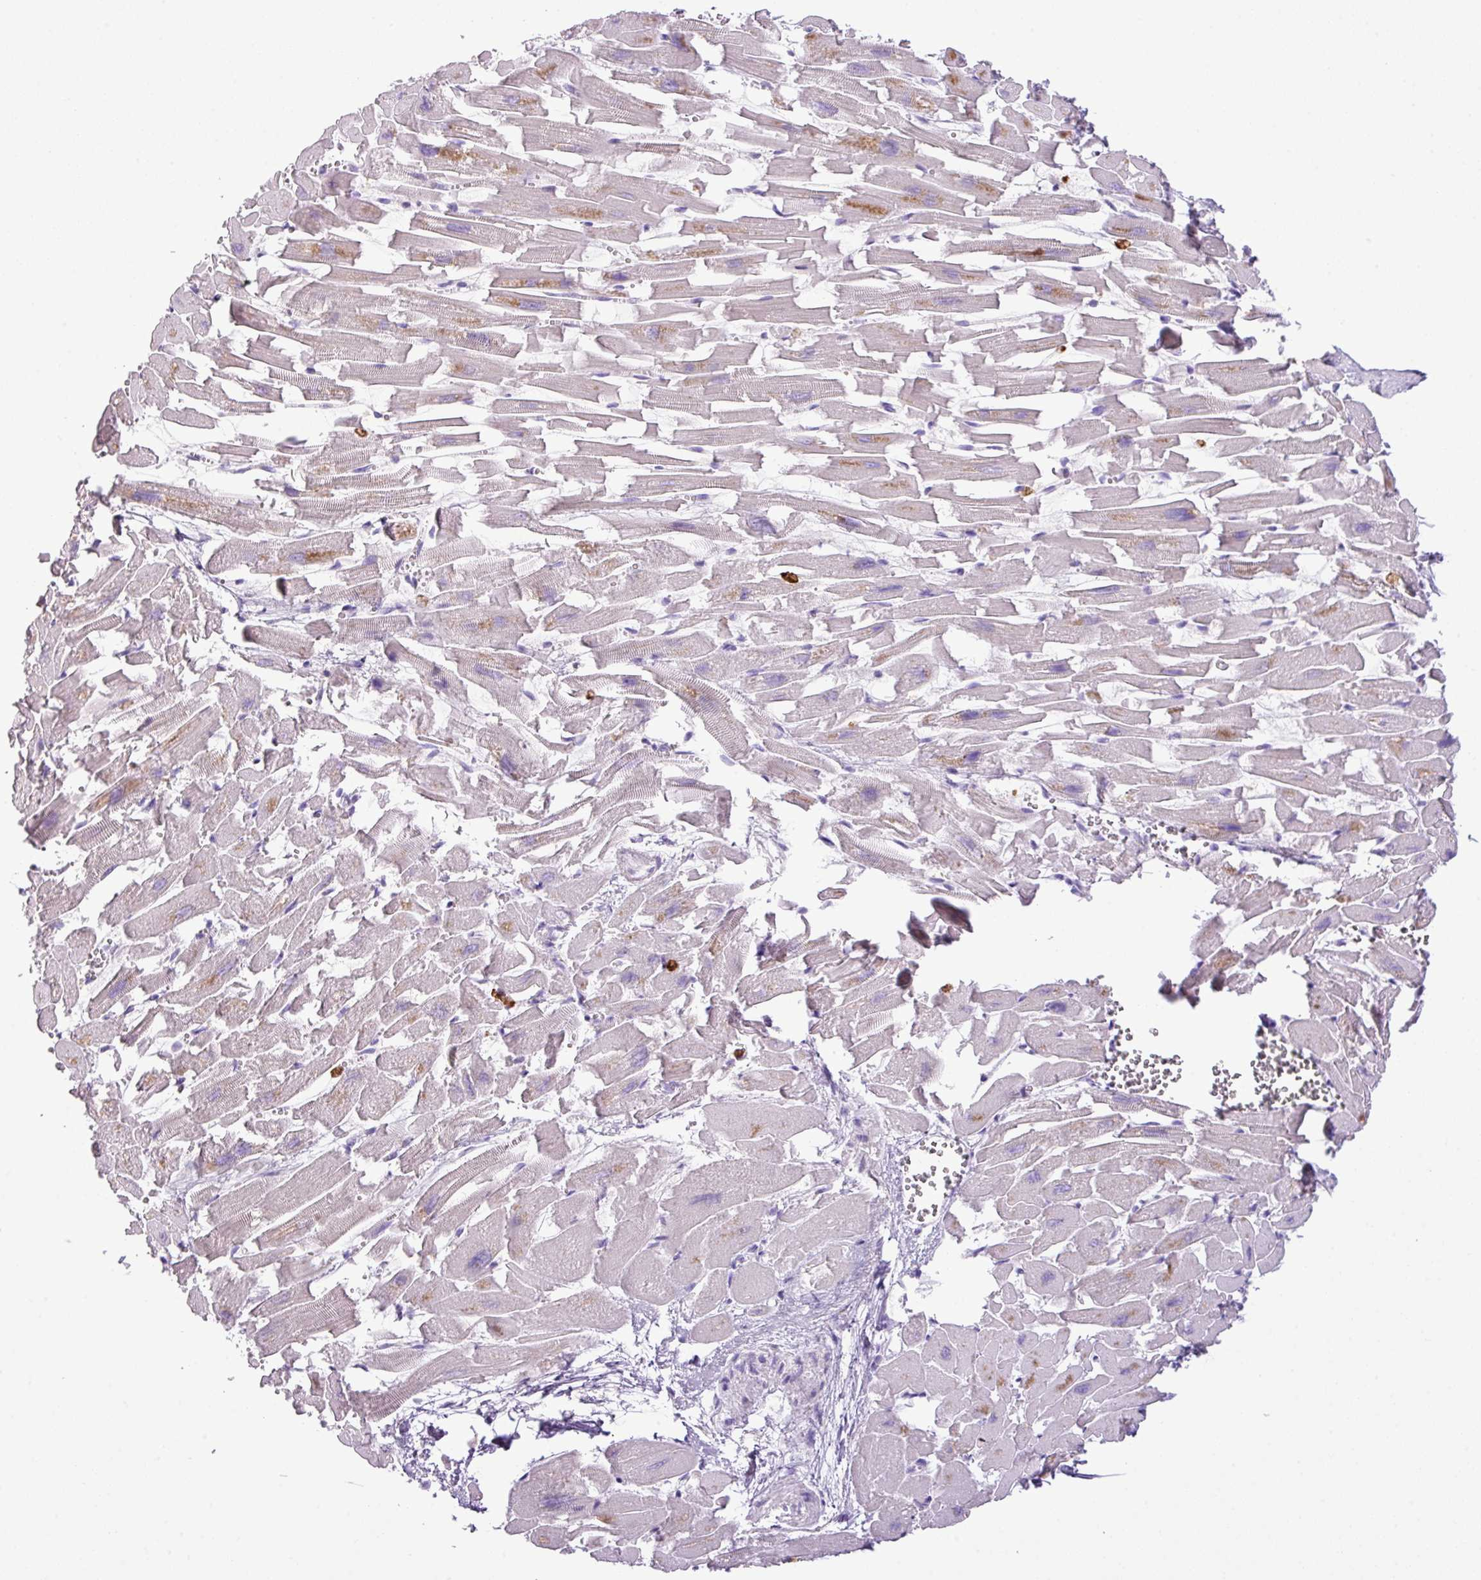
{"staining": {"intensity": "weak", "quantity": "<25%", "location": "cytoplasmic/membranous"}, "tissue": "heart muscle", "cell_type": "Cardiomyocytes", "image_type": "normal", "snomed": [{"axis": "morphology", "description": "Normal tissue, NOS"}, {"axis": "topography", "description": "Heart"}], "caption": "An image of heart muscle stained for a protein shows no brown staining in cardiomyocytes. (Stains: DAB immunohistochemistry with hematoxylin counter stain, Microscopy: brightfield microscopy at high magnification).", "gene": "HTR3E", "patient": {"sex": "female", "age": 64}}